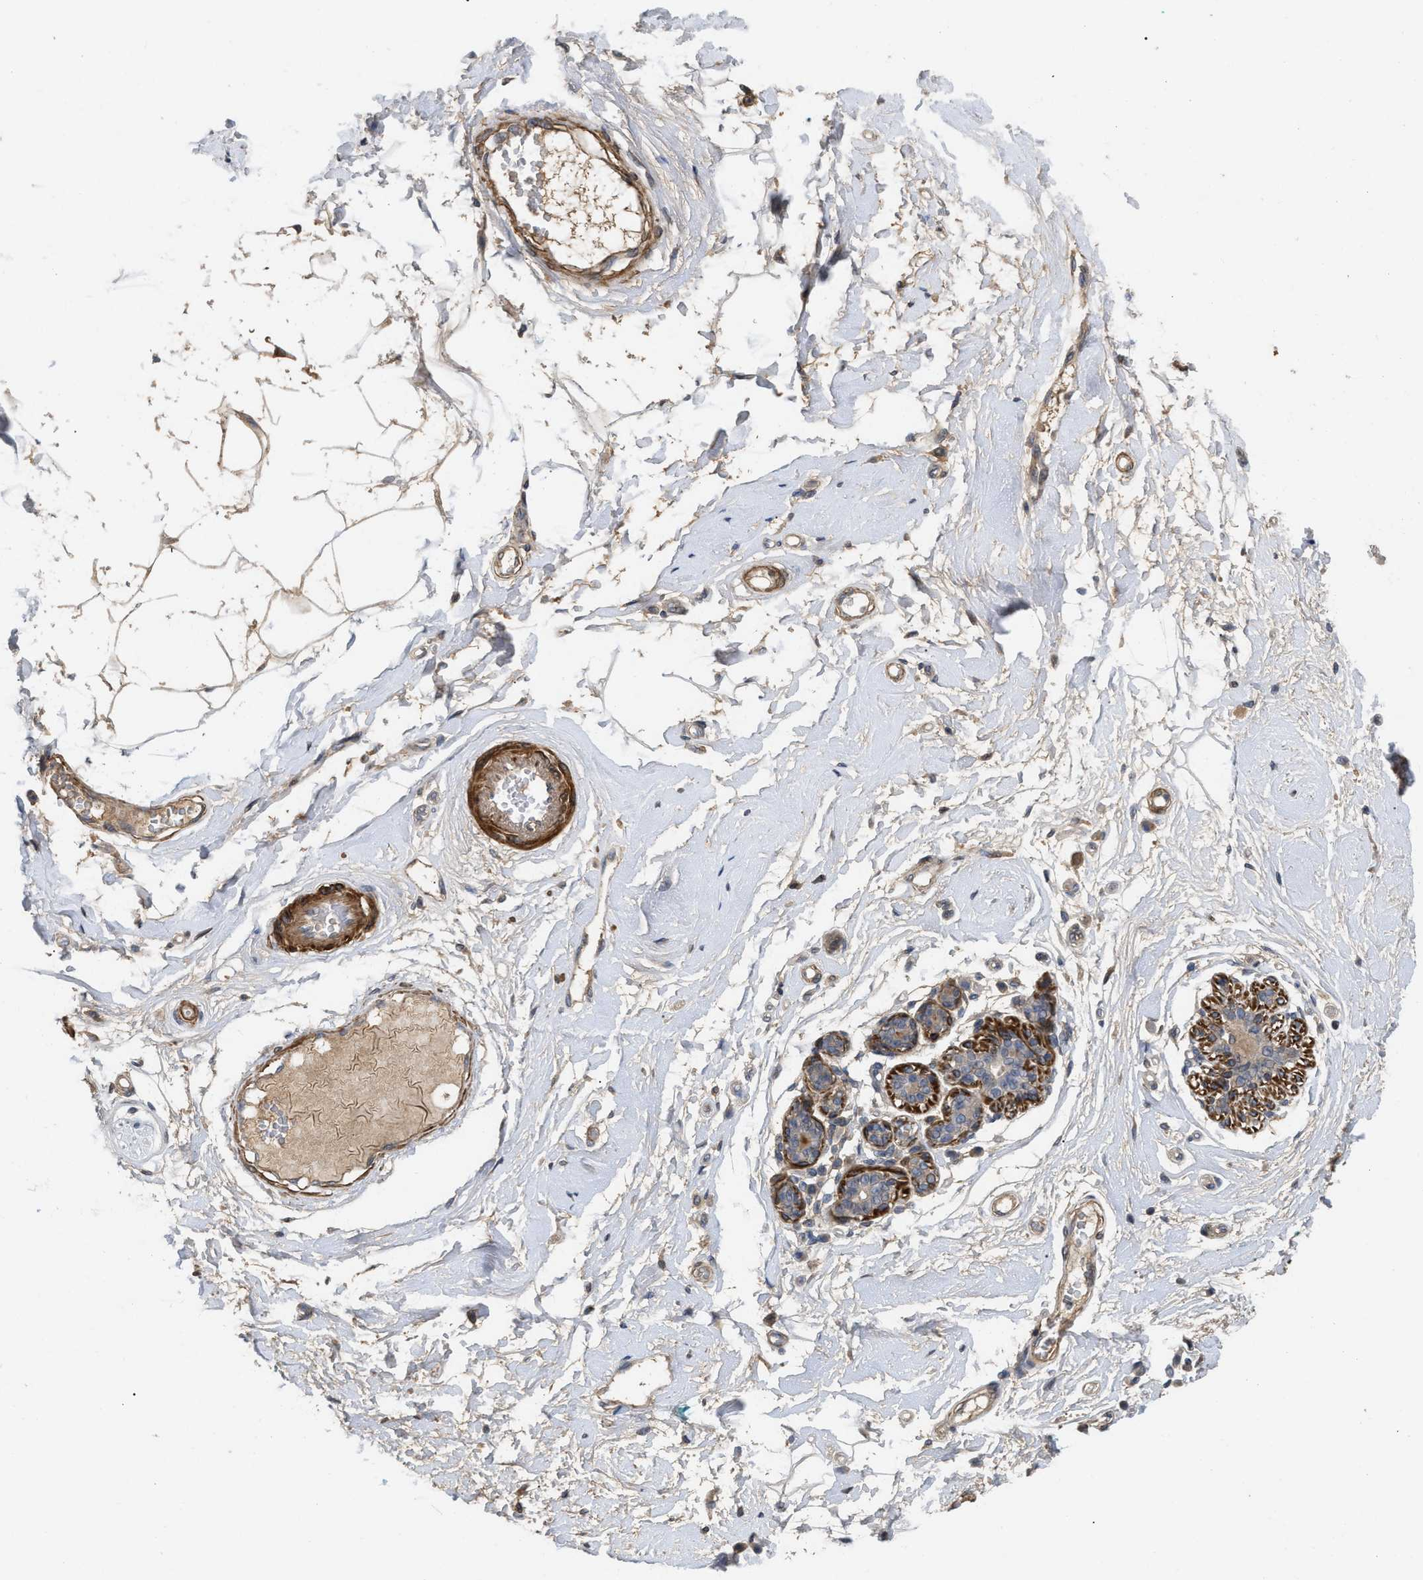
{"staining": {"intensity": "weak", "quantity": "<25%", "location": "cytoplasmic/membranous"}, "tissue": "breast", "cell_type": "Adipocytes", "image_type": "normal", "snomed": [{"axis": "morphology", "description": "Normal tissue, NOS"}, {"axis": "morphology", "description": "Lobular carcinoma"}, {"axis": "topography", "description": "Breast"}], "caption": "Protein analysis of unremarkable breast displays no significant positivity in adipocytes.", "gene": "ST6GALNAC6", "patient": {"sex": "female", "age": 59}}